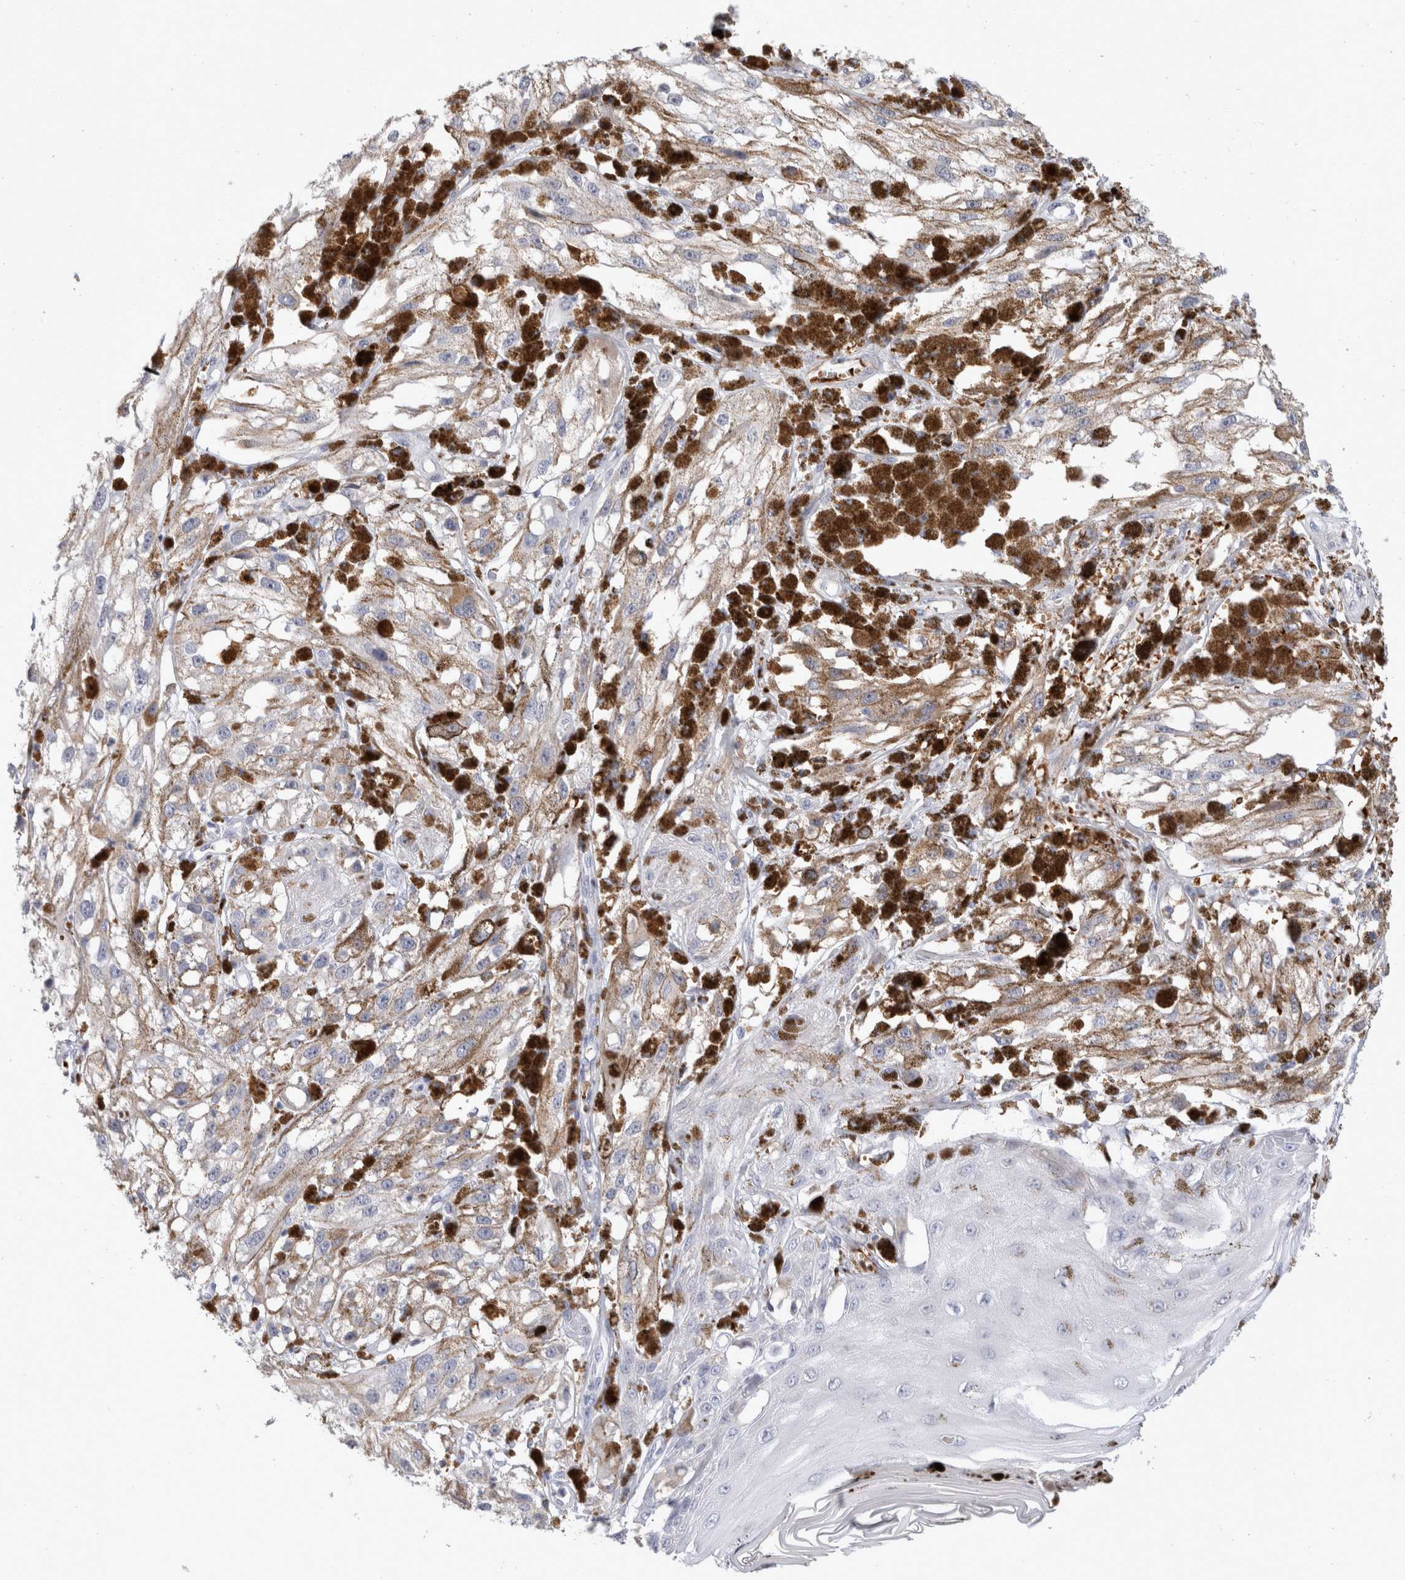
{"staining": {"intensity": "negative", "quantity": "none", "location": "none"}, "tissue": "melanoma", "cell_type": "Tumor cells", "image_type": "cancer", "snomed": [{"axis": "morphology", "description": "Malignant melanoma, NOS"}, {"axis": "topography", "description": "Skin"}], "caption": "Malignant melanoma was stained to show a protein in brown. There is no significant staining in tumor cells. (DAB (3,3'-diaminobenzidine) immunohistochemistry (IHC) visualized using brightfield microscopy, high magnification).", "gene": "CA1", "patient": {"sex": "male", "age": 88}}